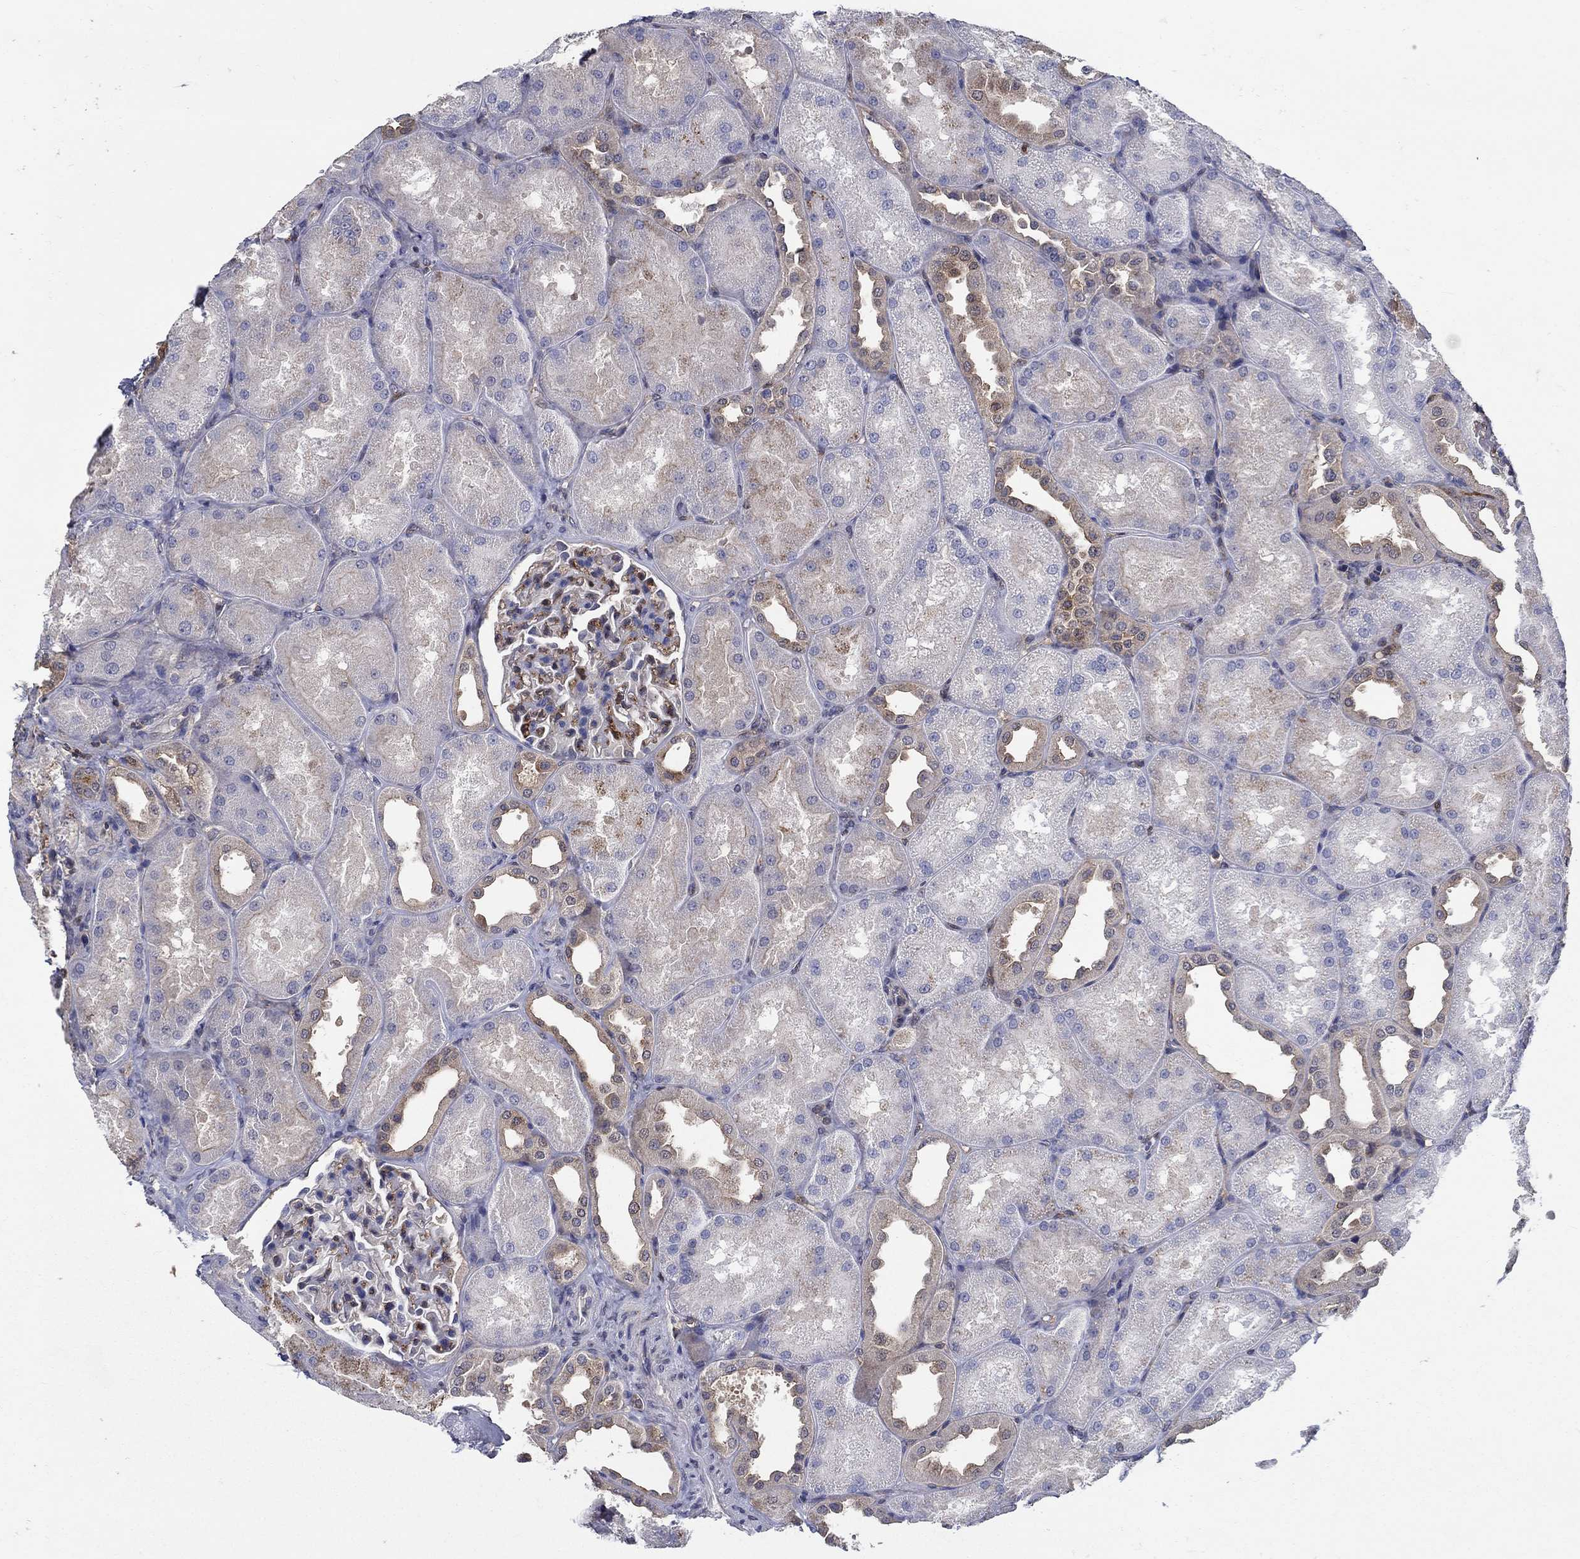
{"staining": {"intensity": "weak", "quantity": "25%-75%", "location": "cytoplasmic/membranous"}, "tissue": "kidney", "cell_type": "Cells in glomeruli", "image_type": "normal", "snomed": [{"axis": "morphology", "description": "Normal tissue, NOS"}, {"axis": "topography", "description": "Kidney"}], "caption": "Kidney stained with immunohistochemistry exhibits weak cytoplasmic/membranous expression in about 25%-75% of cells in glomeruli. The protein is stained brown, and the nuclei are stained in blue (DAB (3,3'-diaminobenzidine) IHC with brightfield microscopy, high magnification).", "gene": "AGFG2", "patient": {"sex": "male", "age": 61}}